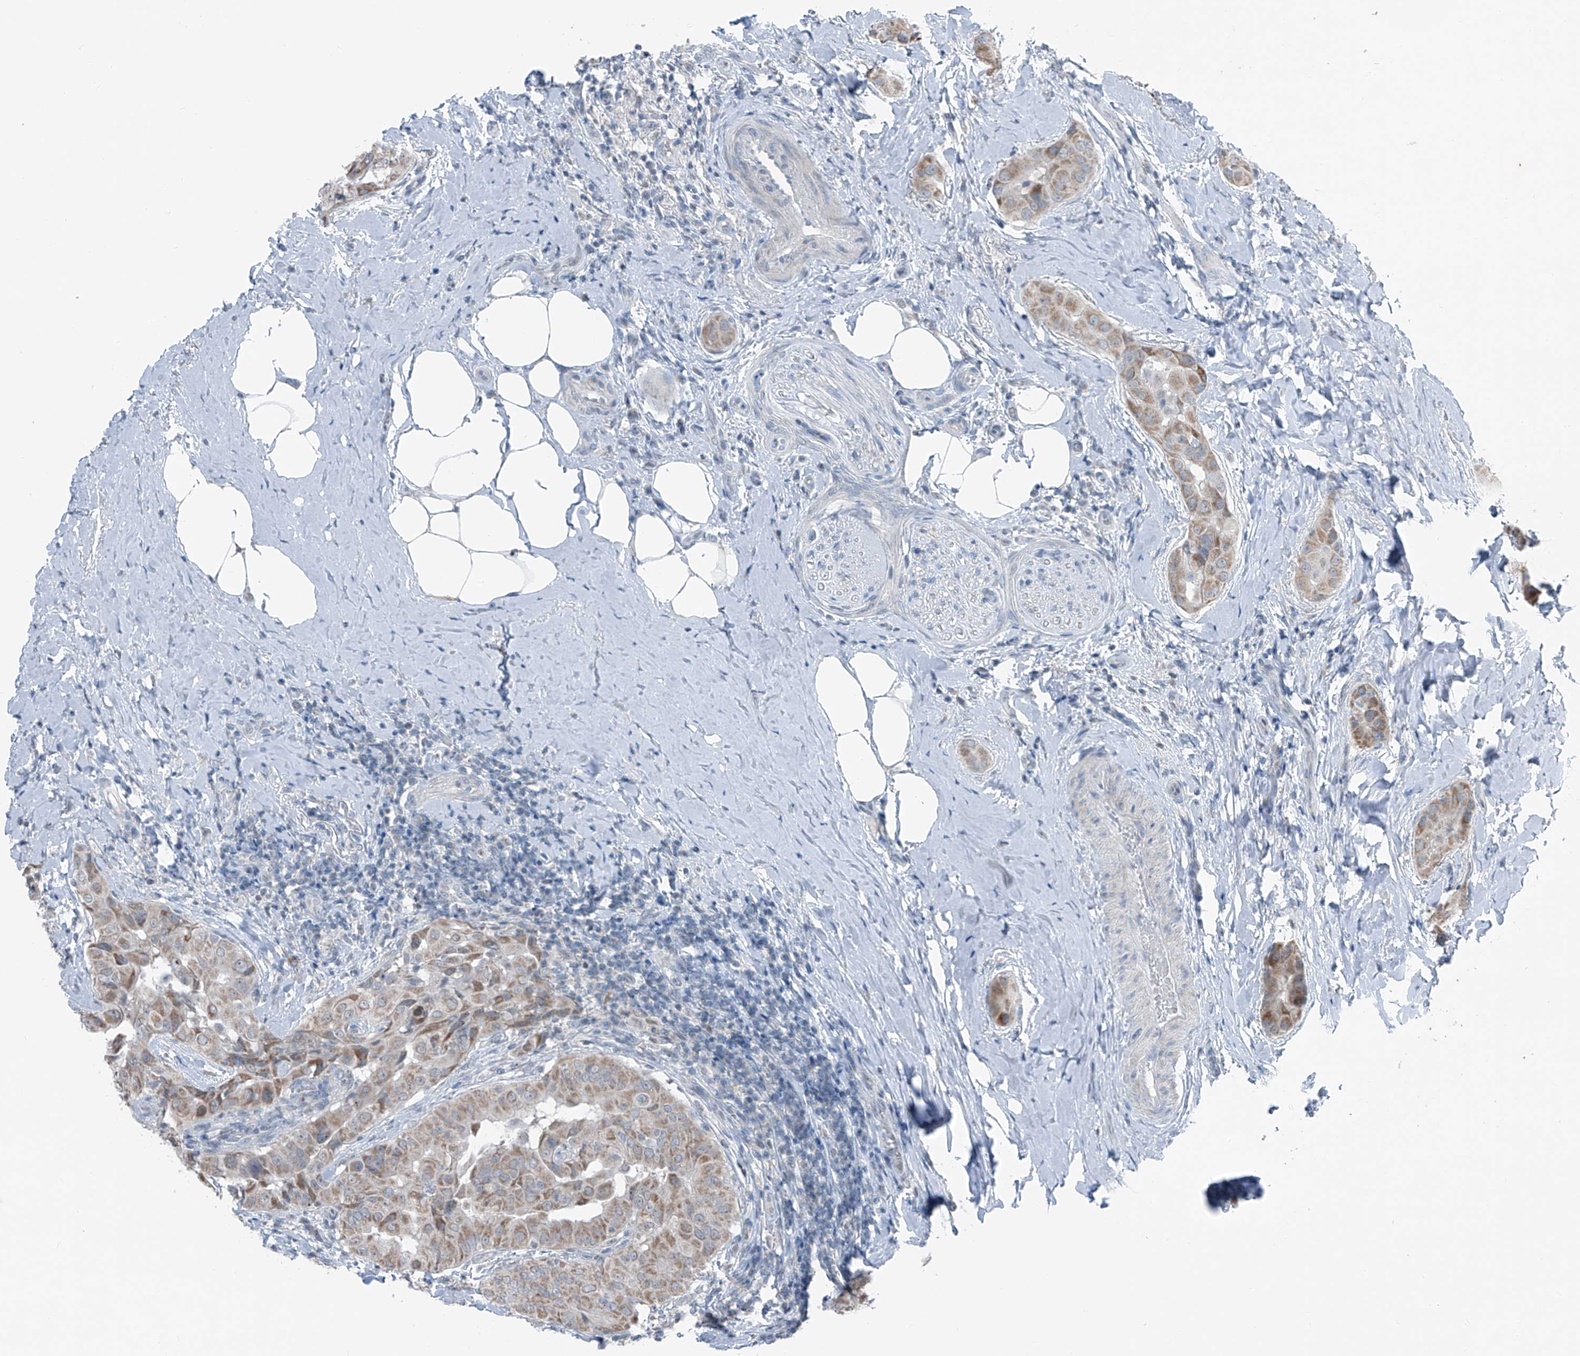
{"staining": {"intensity": "moderate", "quantity": ">75%", "location": "cytoplasmic/membranous"}, "tissue": "thyroid cancer", "cell_type": "Tumor cells", "image_type": "cancer", "snomed": [{"axis": "morphology", "description": "Papillary adenocarcinoma, NOS"}, {"axis": "topography", "description": "Thyroid gland"}], "caption": "Papillary adenocarcinoma (thyroid) tissue reveals moderate cytoplasmic/membranous positivity in approximately >75% of tumor cells, visualized by immunohistochemistry. Nuclei are stained in blue.", "gene": "DYRK1B", "patient": {"sex": "male", "age": 33}}